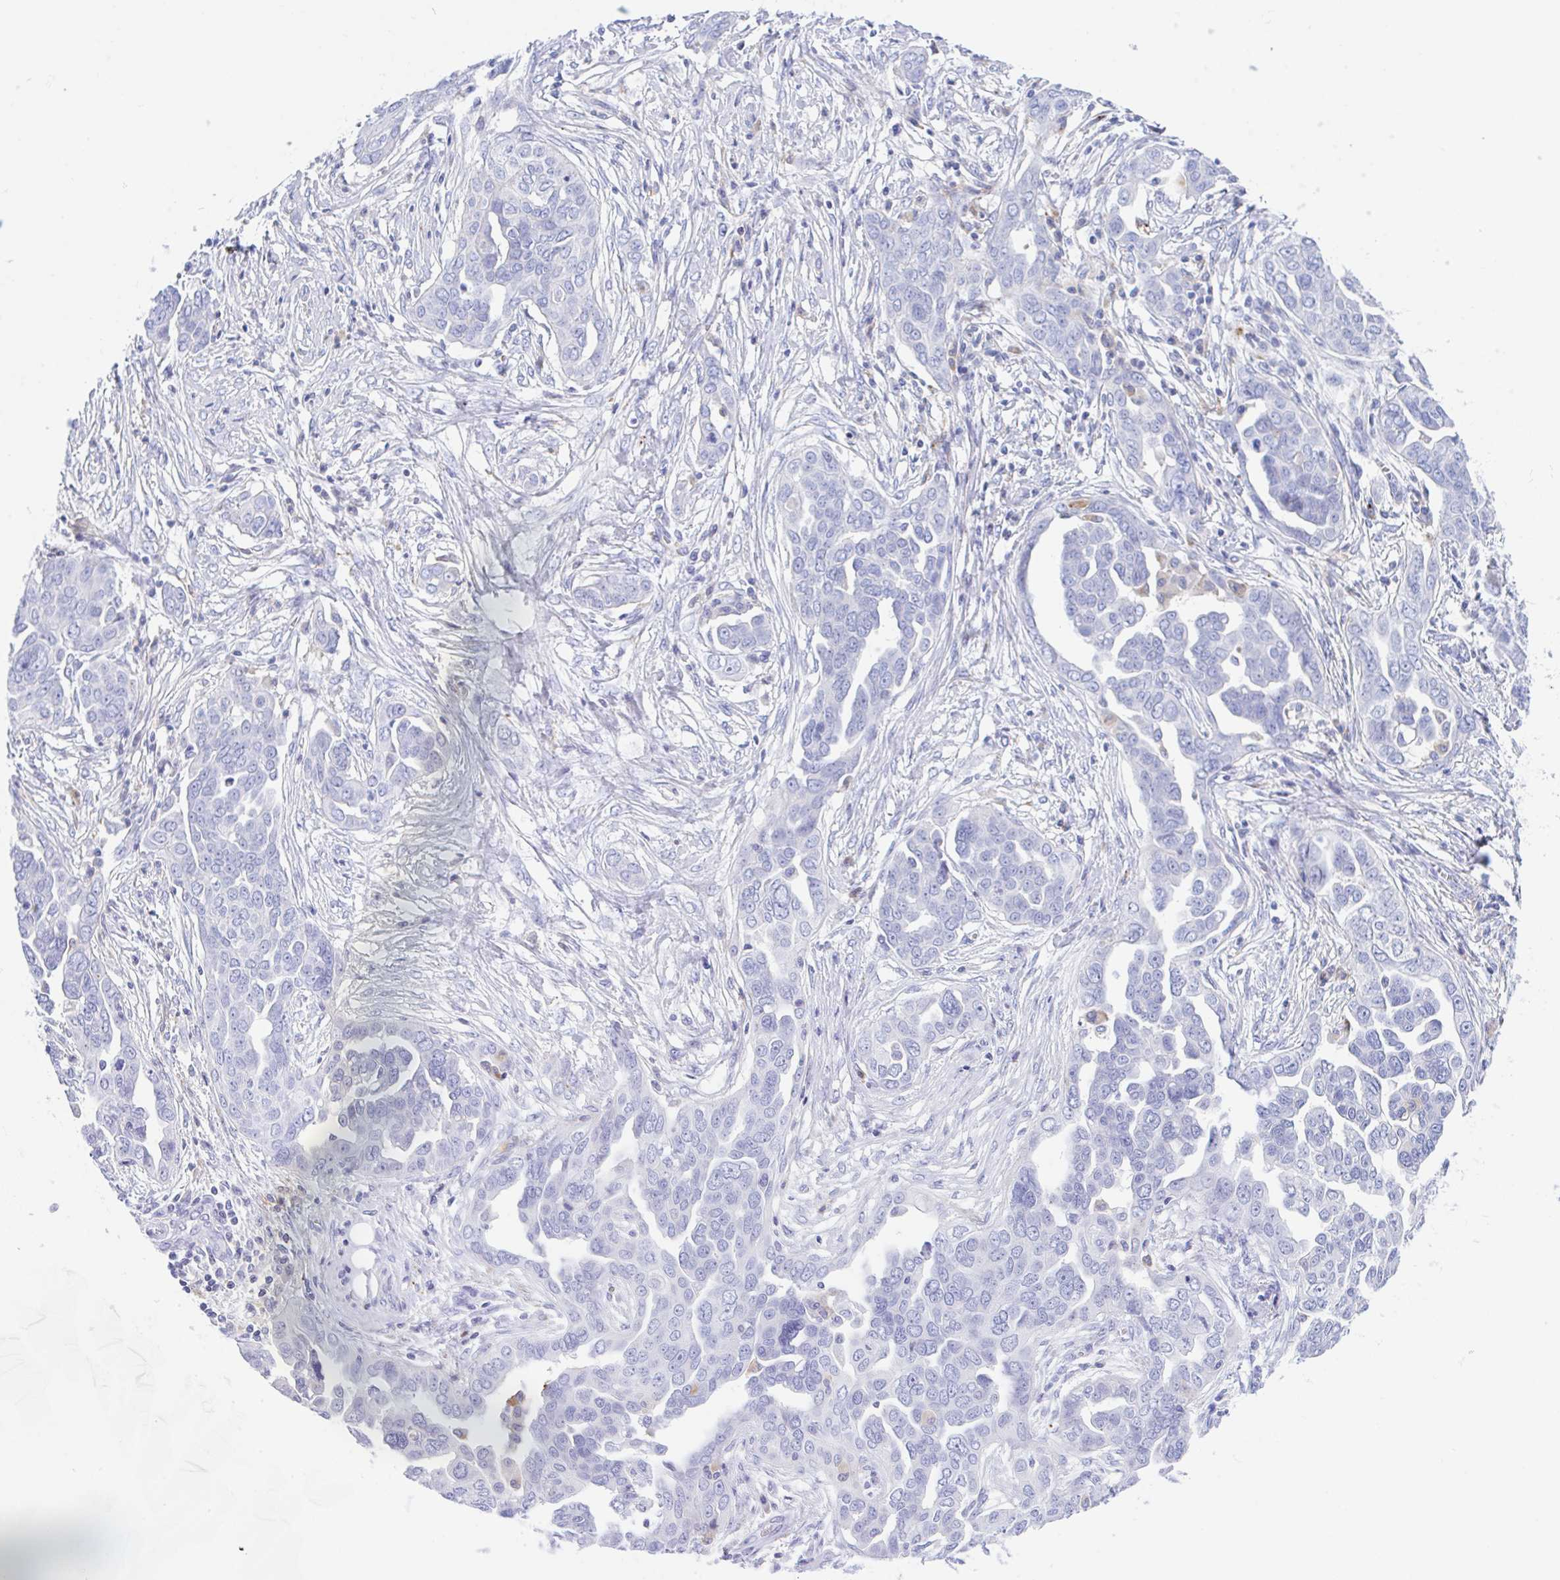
{"staining": {"intensity": "negative", "quantity": "none", "location": "none"}, "tissue": "ovarian cancer", "cell_type": "Tumor cells", "image_type": "cancer", "snomed": [{"axis": "morphology", "description": "Cystadenocarcinoma, serous, NOS"}, {"axis": "topography", "description": "Ovary"}], "caption": "Image shows no protein staining in tumor cells of ovarian cancer (serous cystadenocarcinoma) tissue.", "gene": "ANKRD9", "patient": {"sex": "female", "age": 59}}